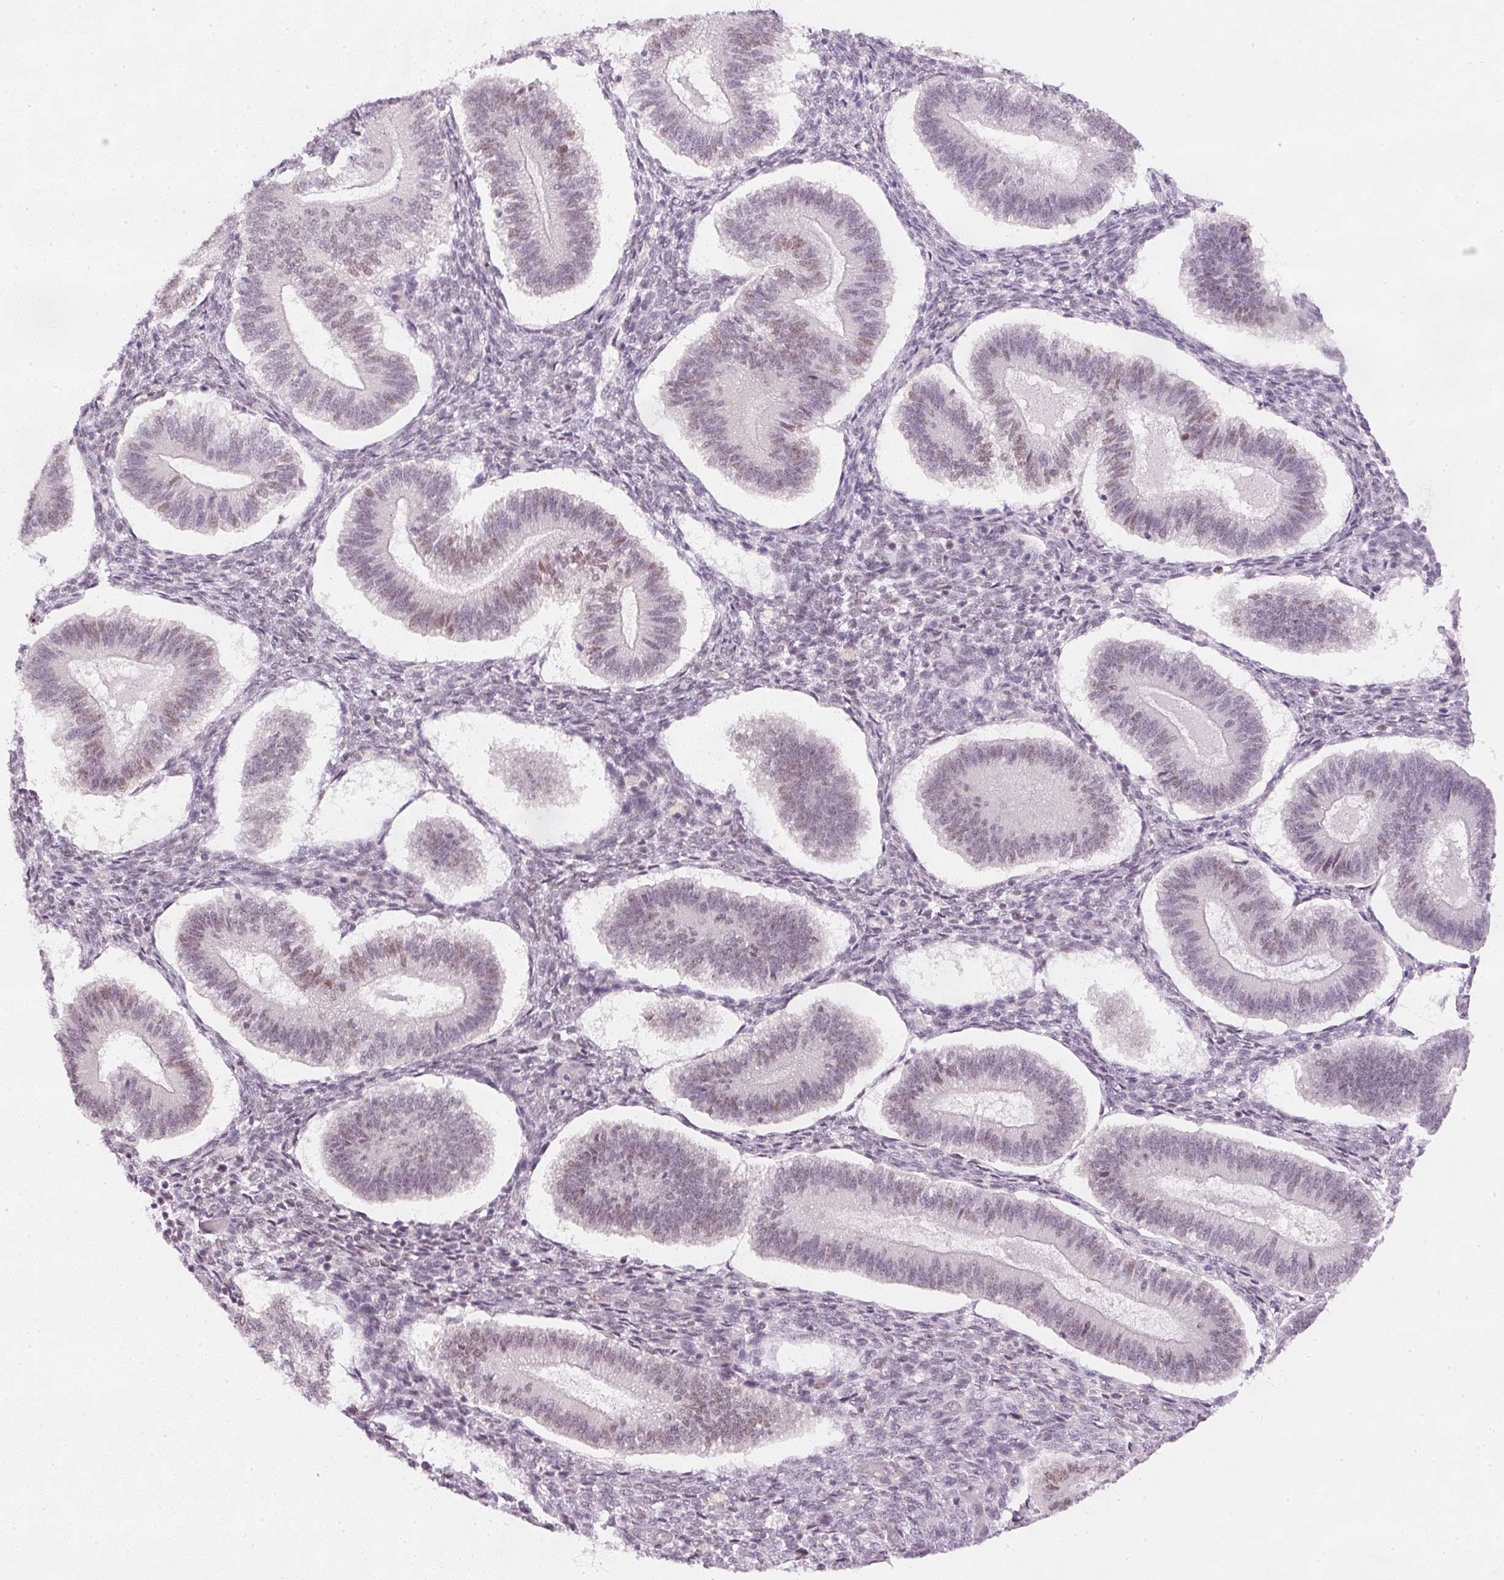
{"staining": {"intensity": "moderate", "quantity": "25%-75%", "location": "nuclear"}, "tissue": "endometrium", "cell_type": "Cells in endometrial stroma", "image_type": "normal", "snomed": [{"axis": "morphology", "description": "Normal tissue, NOS"}, {"axis": "topography", "description": "Endometrium"}], "caption": "A histopathology image of endometrium stained for a protein shows moderate nuclear brown staining in cells in endometrial stroma.", "gene": "DPPA4", "patient": {"sex": "female", "age": 25}}